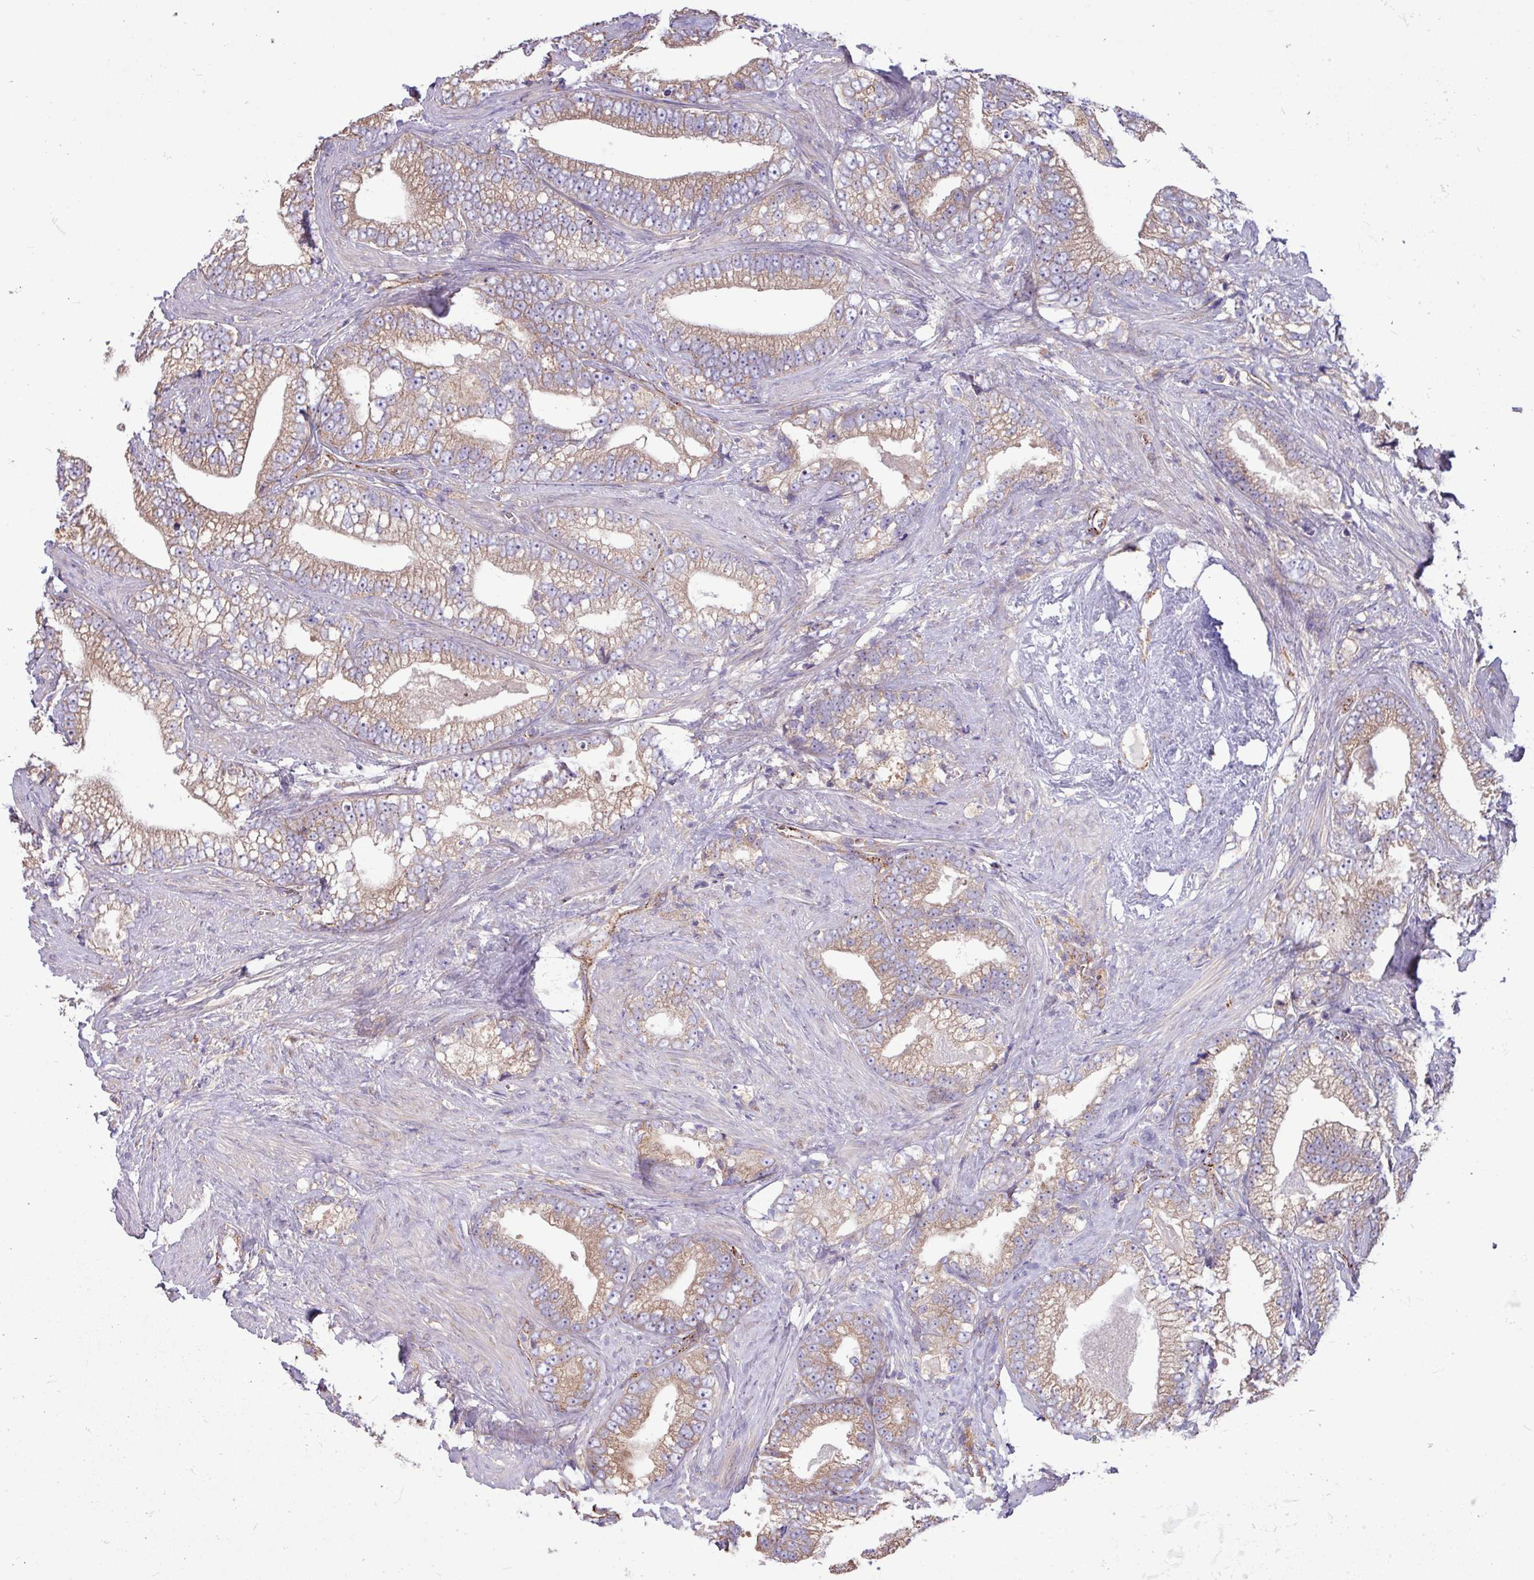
{"staining": {"intensity": "moderate", "quantity": ">75%", "location": "cytoplasmic/membranous"}, "tissue": "prostate cancer", "cell_type": "Tumor cells", "image_type": "cancer", "snomed": [{"axis": "morphology", "description": "Adenocarcinoma, High grade"}, {"axis": "topography", "description": "Prostate and seminal vesicle, NOS"}], "caption": "Protein analysis of prostate cancer (adenocarcinoma (high-grade)) tissue reveals moderate cytoplasmic/membranous positivity in approximately >75% of tumor cells.", "gene": "PPM1J", "patient": {"sex": "male", "age": 67}}